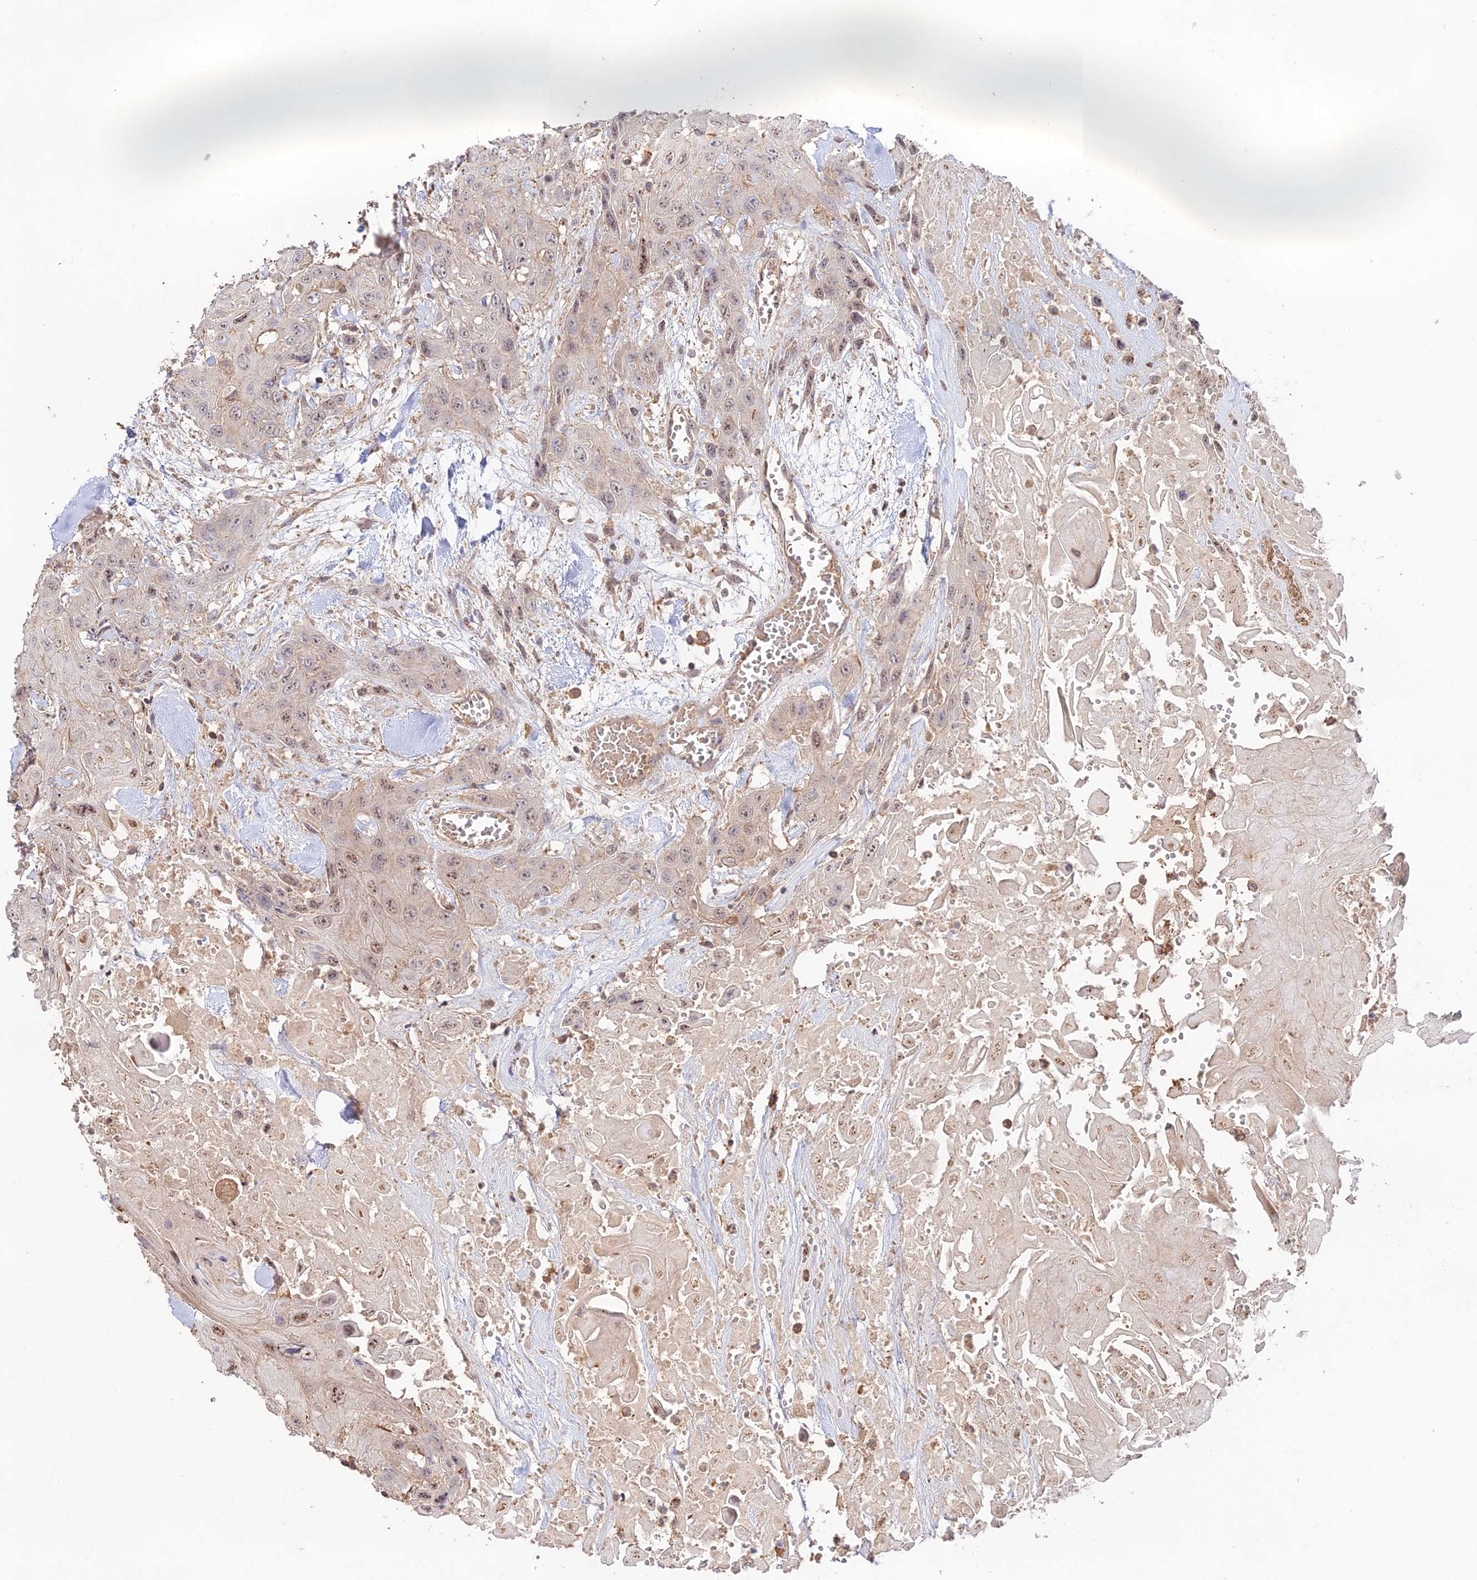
{"staining": {"intensity": "weak", "quantity": ">75%", "location": "cytoplasmic/membranous,nuclear"}, "tissue": "head and neck cancer", "cell_type": "Tumor cells", "image_type": "cancer", "snomed": [{"axis": "morphology", "description": "Squamous cell carcinoma, NOS"}, {"axis": "topography", "description": "Head-Neck"}], "caption": "Immunohistochemistry (DAB (3,3'-diaminobenzidine)) staining of squamous cell carcinoma (head and neck) exhibits weak cytoplasmic/membranous and nuclear protein positivity in approximately >75% of tumor cells.", "gene": "CLCF1", "patient": {"sex": "male", "age": 81}}